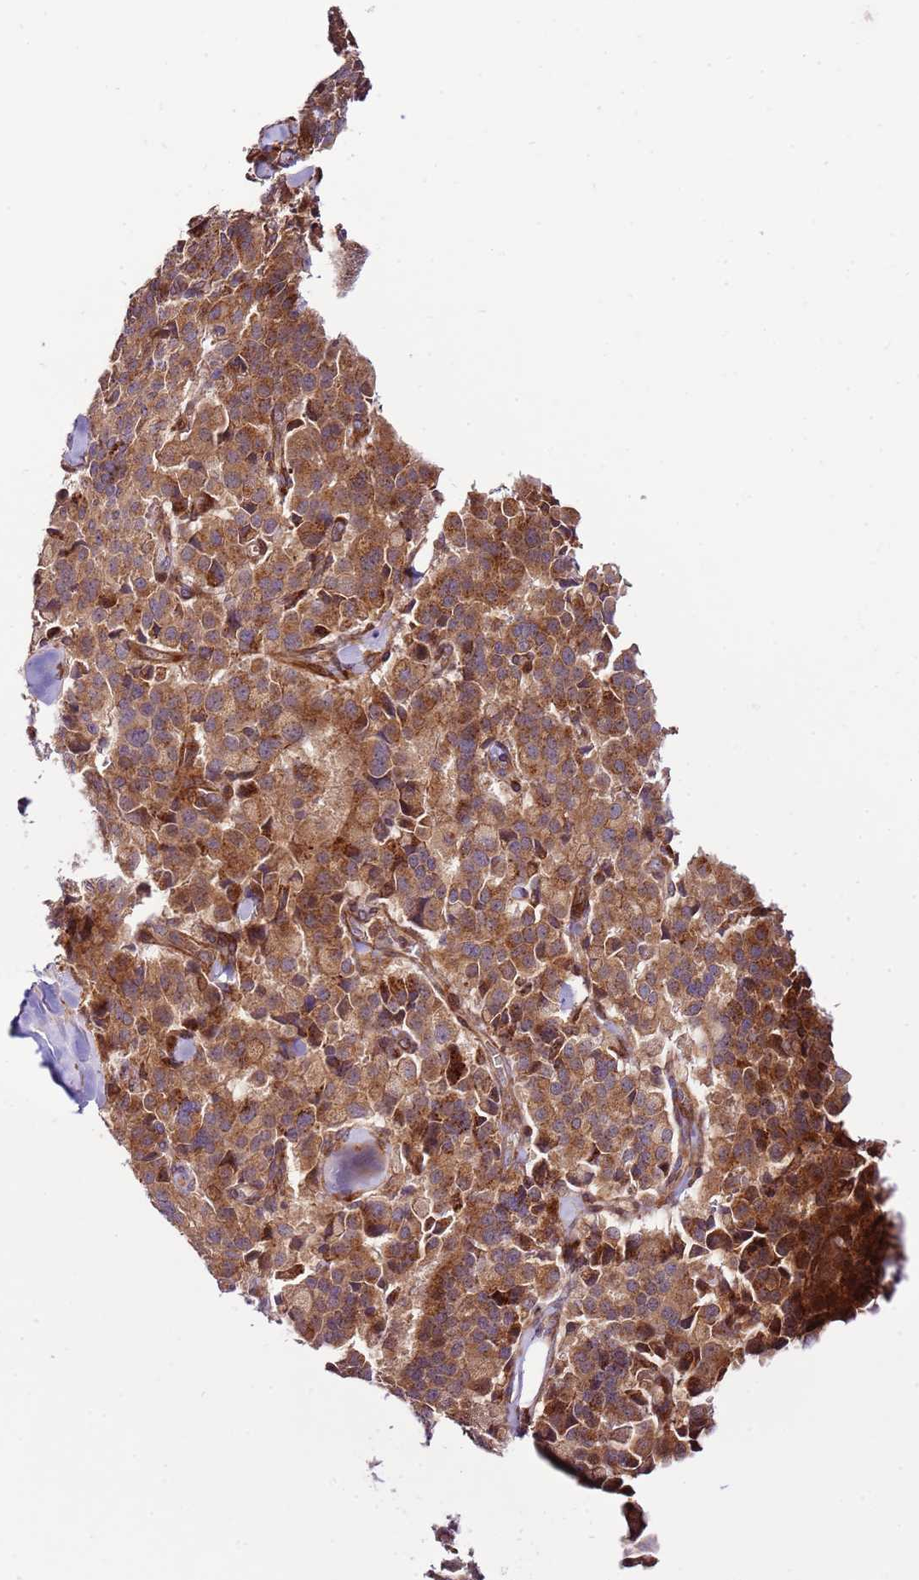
{"staining": {"intensity": "moderate", "quantity": ">75%", "location": "cytoplasmic/membranous"}, "tissue": "pancreatic cancer", "cell_type": "Tumor cells", "image_type": "cancer", "snomed": [{"axis": "morphology", "description": "Adenocarcinoma, NOS"}, {"axis": "topography", "description": "Pancreas"}], "caption": "Protein analysis of pancreatic cancer tissue demonstrates moderate cytoplasmic/membranous positivity in approximately >75% of tumor cells.", "gene": "ZNF624", "patient": {"sex": "male", "age": 65}}